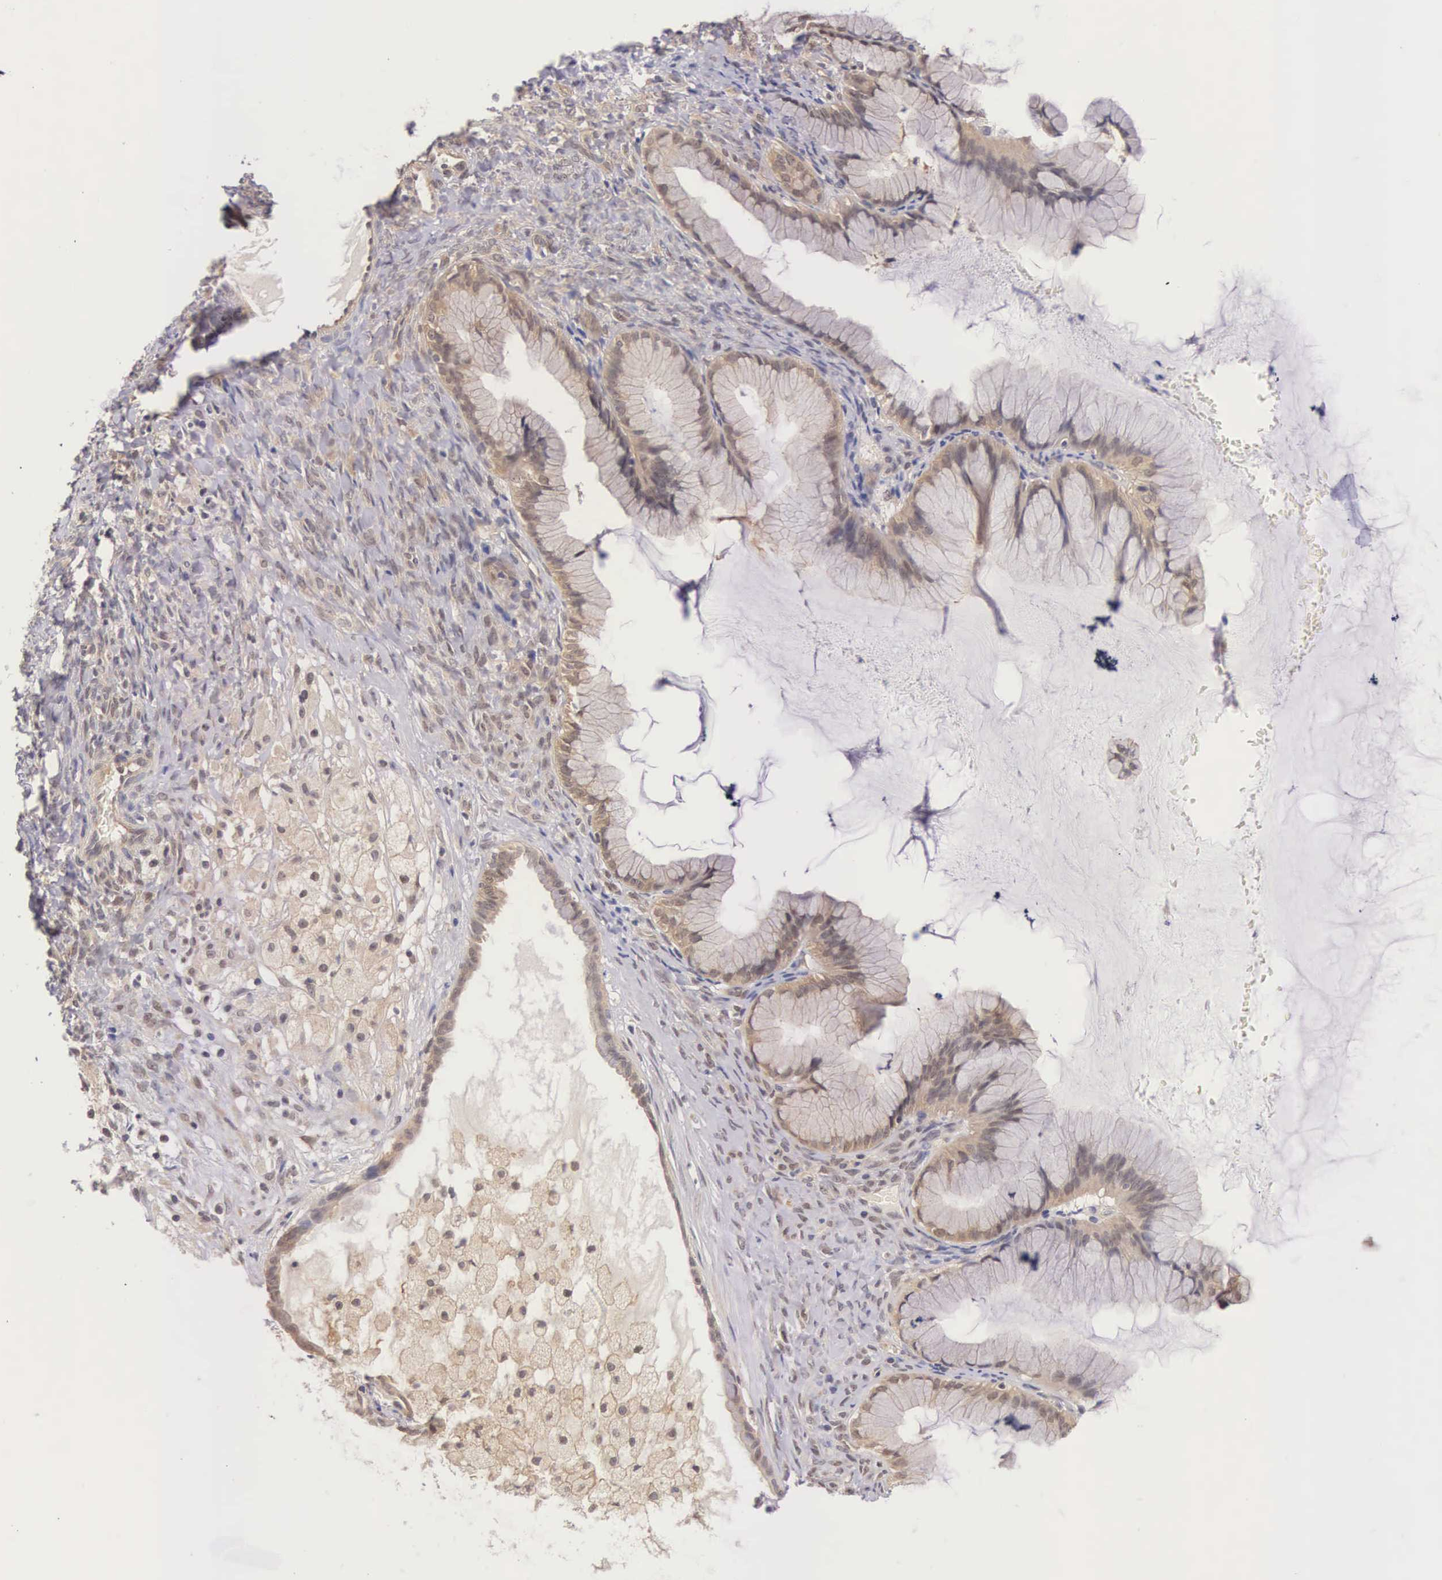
{"staining": {"intensity": "moderate", "quantity": "25%-75%", "location": "cytoplasmic/membranous"}, "tissue": "ovarian cancer", "cell_type": "Tumor cells", "image_type": "cancer", "snomed": [{"axis": "morphology", "description": "Cystadenocarcinoma, mucinous, NOS"}, {"axis": "topography", "description": "Ovary"}], "caption": "Mucinous cystadenocarcinoma (ovarian) stained with a protein marker displays moderate staining in tumor cells.", "gene": "IGBP1", "patient": {"sex": "female", "age": 41}}